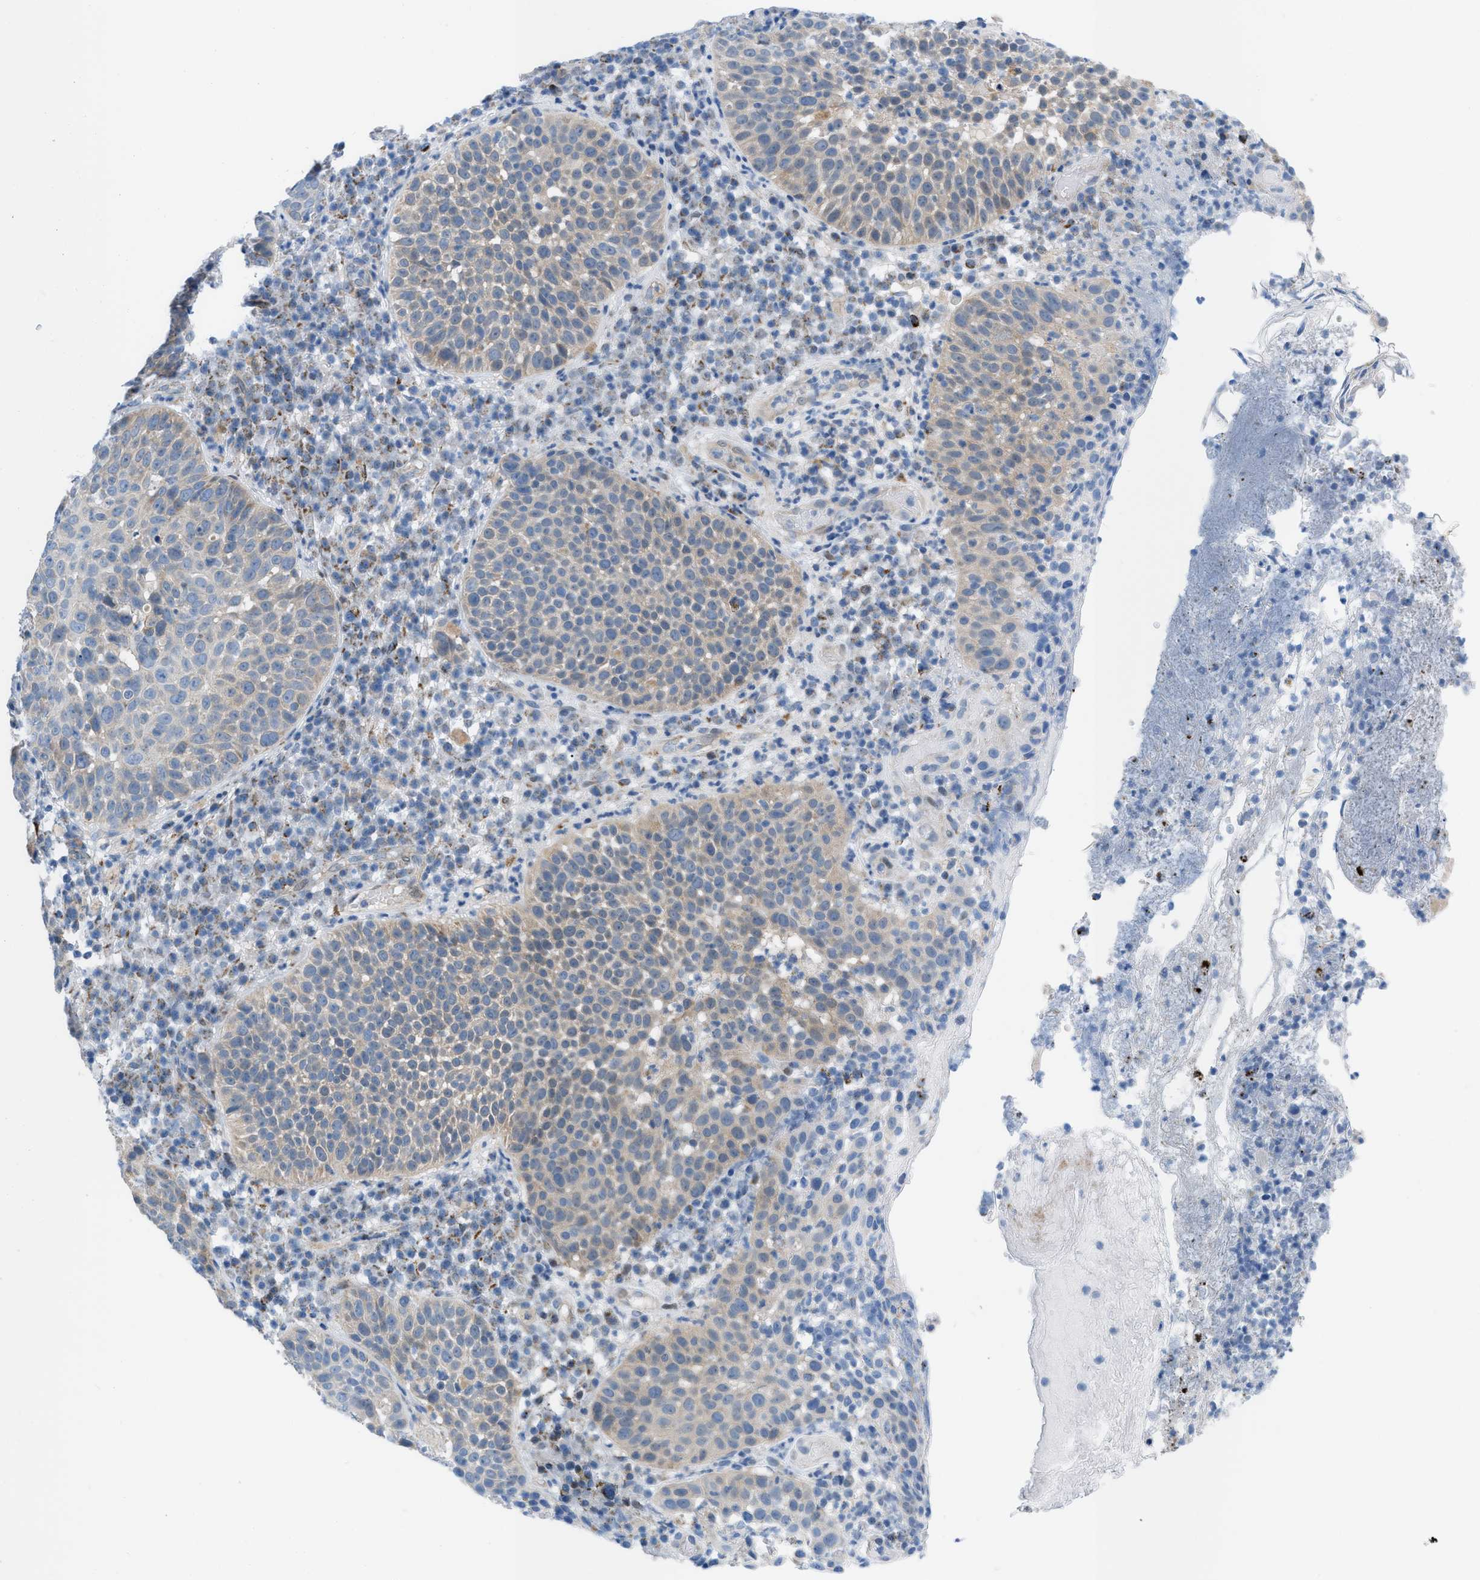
{"staining": {"intensity": "weak", "quantity": "25%-75%", "location": "cytoplasmic/membranous"}, "tissue": "skin cancer", "cell_type": "Tumor cells", "image_type": "cancer", "snomed": [{"axis": "morphology", "description": "Squamous cell carcinoma in situ, NOS"}, {"axis": "morphology", "description": "Squamous cell carcinoma, NOS"}, {"axis": "topography", "description": "Skin"}], "caption": "Squamous cell carcinoma (skin) stained with immunohistochemistry exhibits weak cytoplasmic/membranous expression in about 25%-75% of tumor cells. (DAB IHC, brown staining for protein, blue staining for nuclei).", "gene": "RBBP9", "patient": {"sex": "male", "age": 93}}